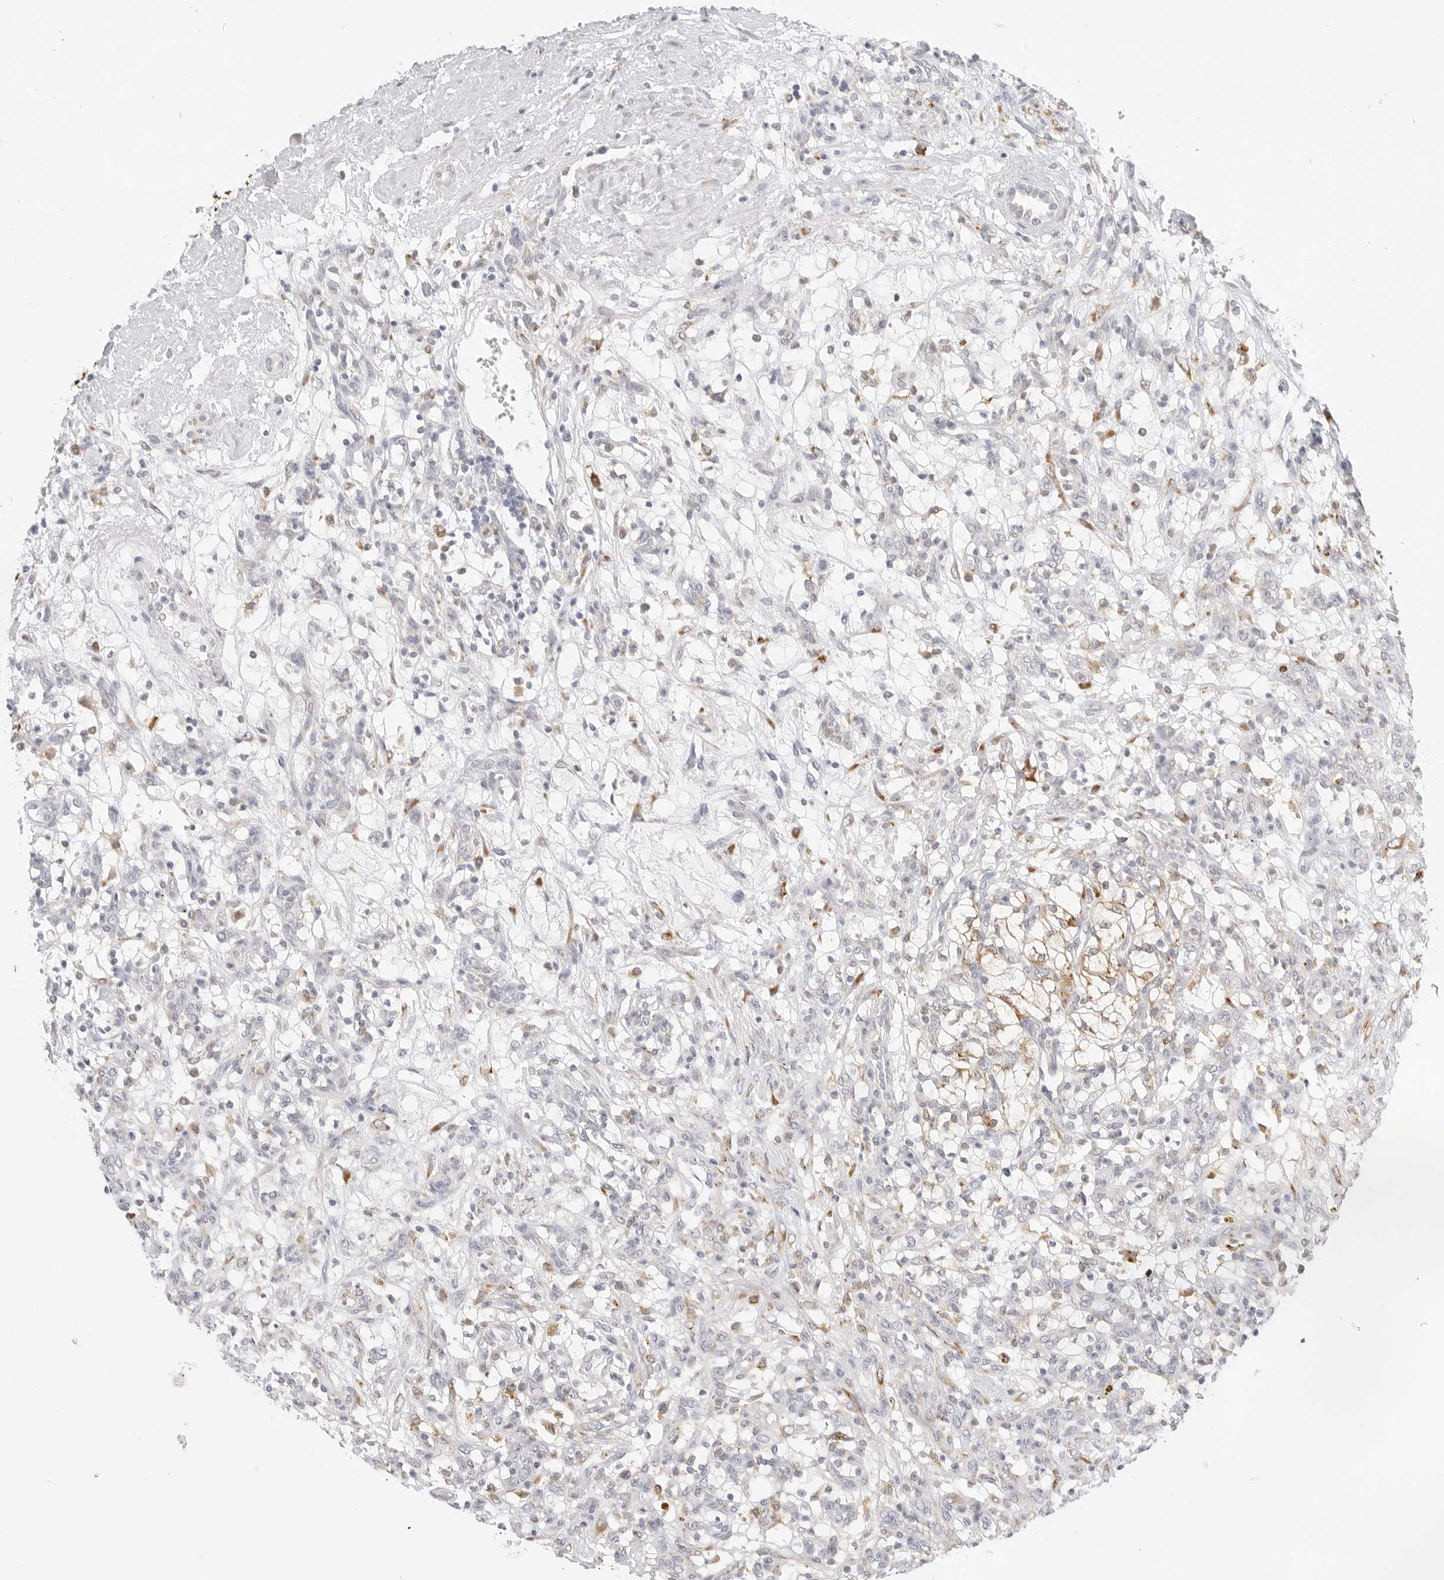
{"staining": {"intensity": "moderate", "quantity": "<25%", "location": "cytoplasmic/membranous"}, "tissue": "renal cancer", "cell_type": "Tumor cells", "image_type": "cancer", "snomed": [{"axis": "morphology", "description": "Adenocarcinoma, NOS"}, {"axis": "topography", "description": "Kidney"}], "caption": "Approximately <25% of tumor cells in renal adenocarcinoma exhibit moderate cytoplasmic/membranous protein positivity as visualized by brown immunohistochemical staining.", "gene": "THEM4", "patient": {"sex": "female", "age": 57}}